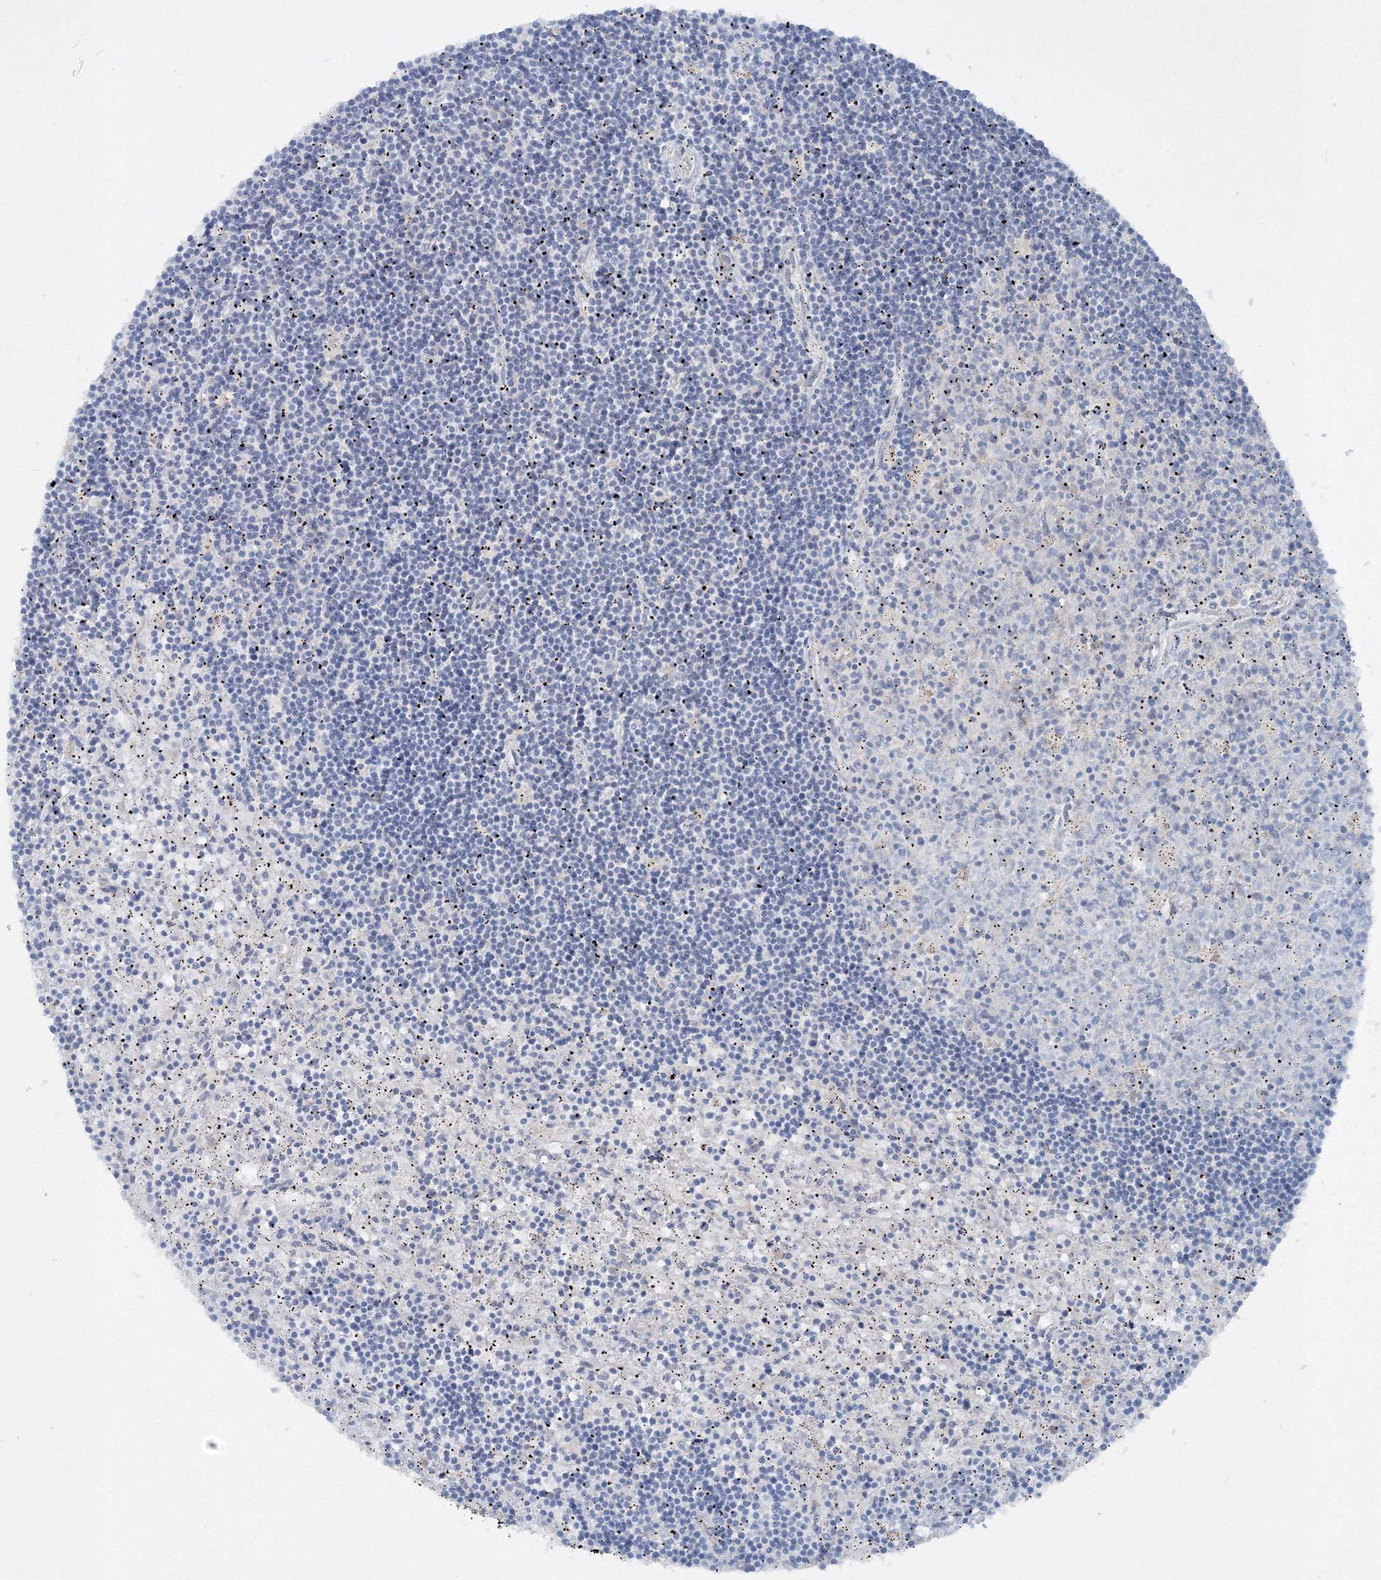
{"staining": {"intensity": "negative", "quantity": "none", "location": "none"}, "tissue": "lymphoma", "cell_type": "Tumor cells", "image_type": "cancer", "snomed": [{"axis": "morphology", "description": "Malignant lymphoma, non-Hodgkin's type, Low grade"}, {"axis": "topography", "description": "Spleen"}], "caption": "A histopathology image of human low-grade malignant lymphoma, non-Hodgkin's type is negative for staining in tumor cells. (Brightfield microscopy of DAB (3,3'-diaminobenzidine) IHC at high magnification).", "gene": "IFNAR1", "patient": {"sex": "male", "age": 76}}